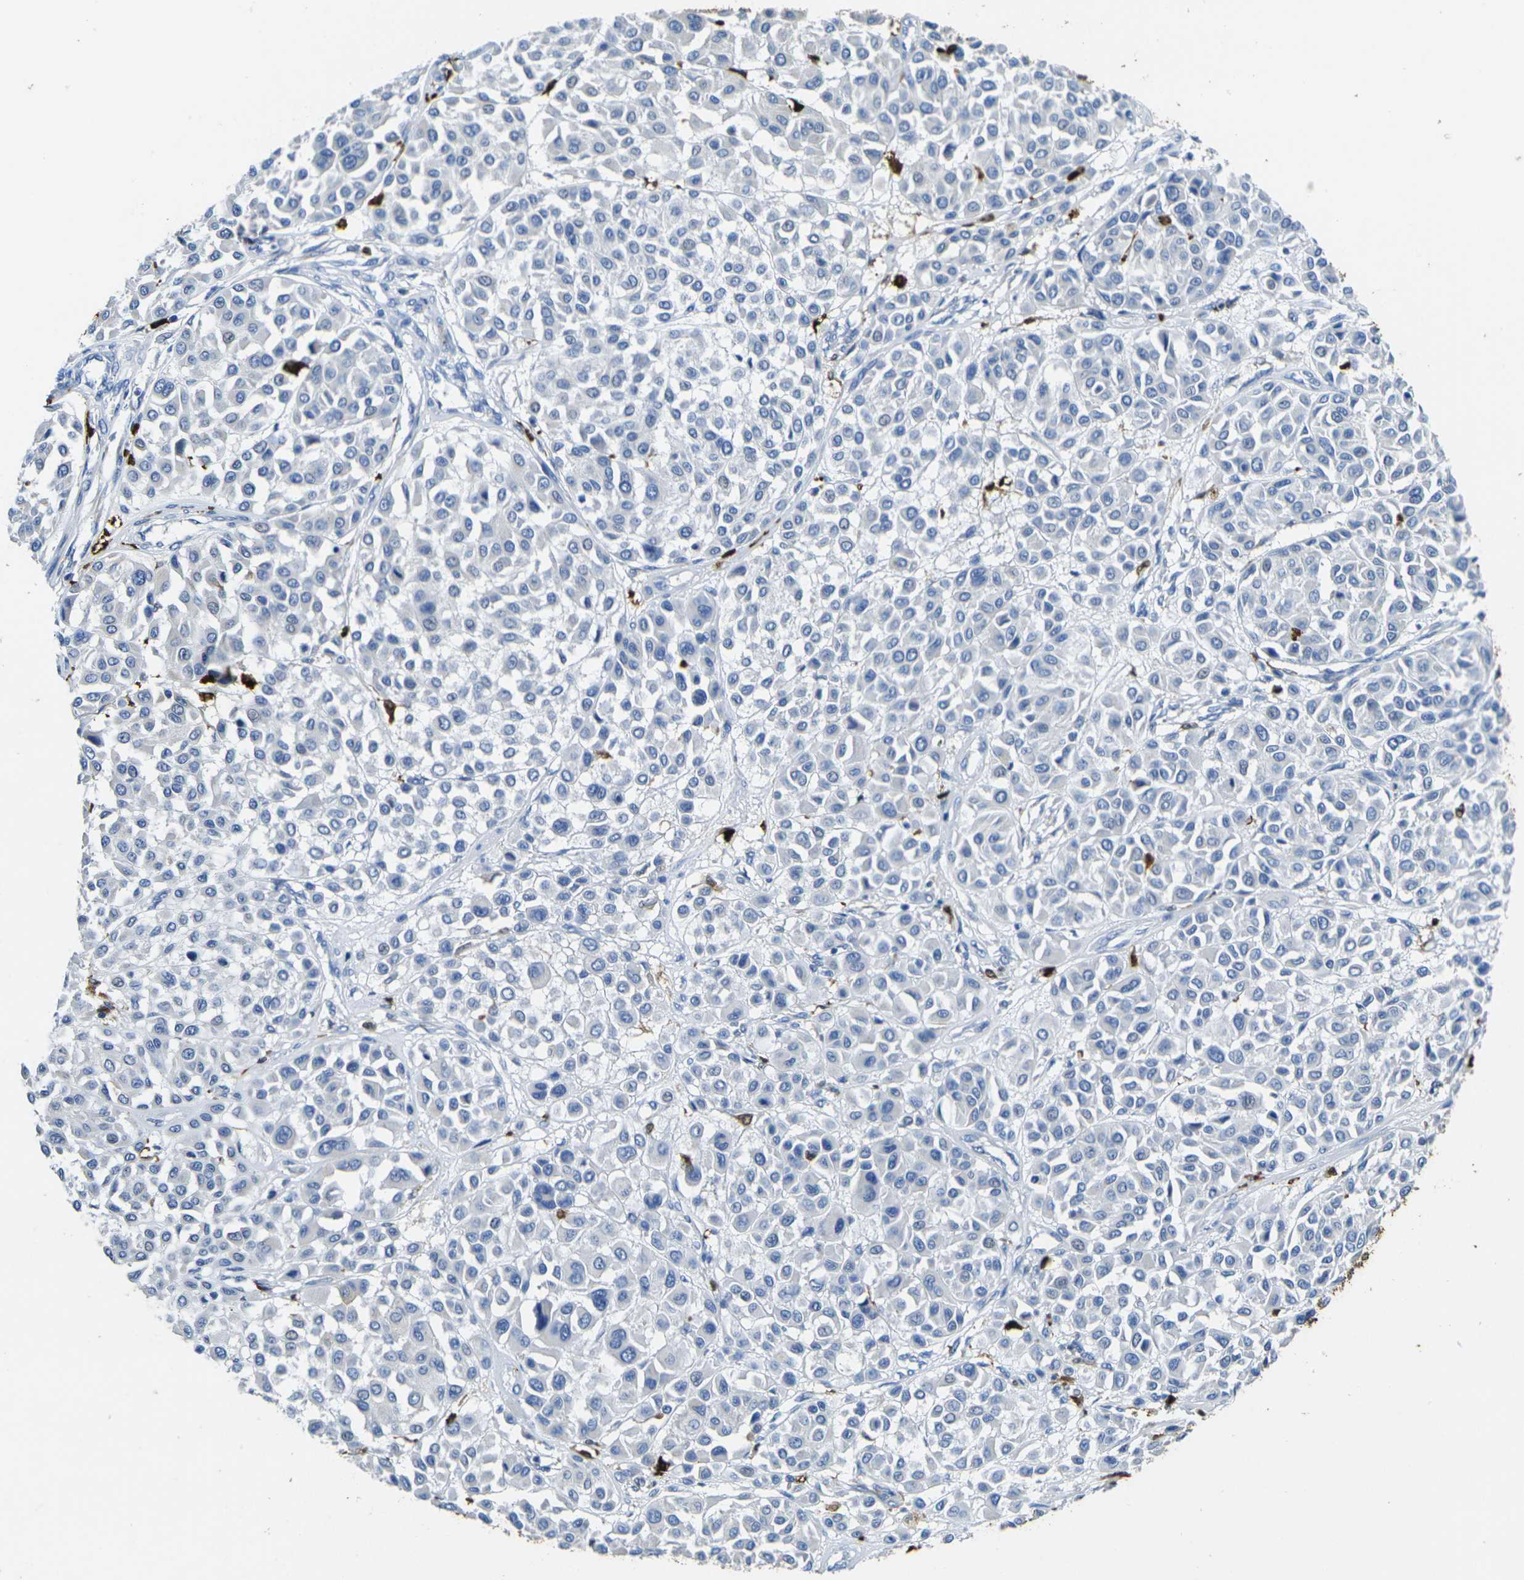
{"staining": {"intensity": "negative", "quantity": "none", "location": "none"}, "tissue": "melanoma", "cell_type": "Tumor cells", "image_type": "cancer", "snomed": [{"axis": "morphology", "description": "Malignant melanoma, Metastatic site"}, {"axis": "topography", "description": "Soft tissue"}], "caption": "Protein analysis of melanoma exhibits no significant expression in tumor cells.", "gene": "S100A9", "patient": {"sex": "male", "age": 41}}